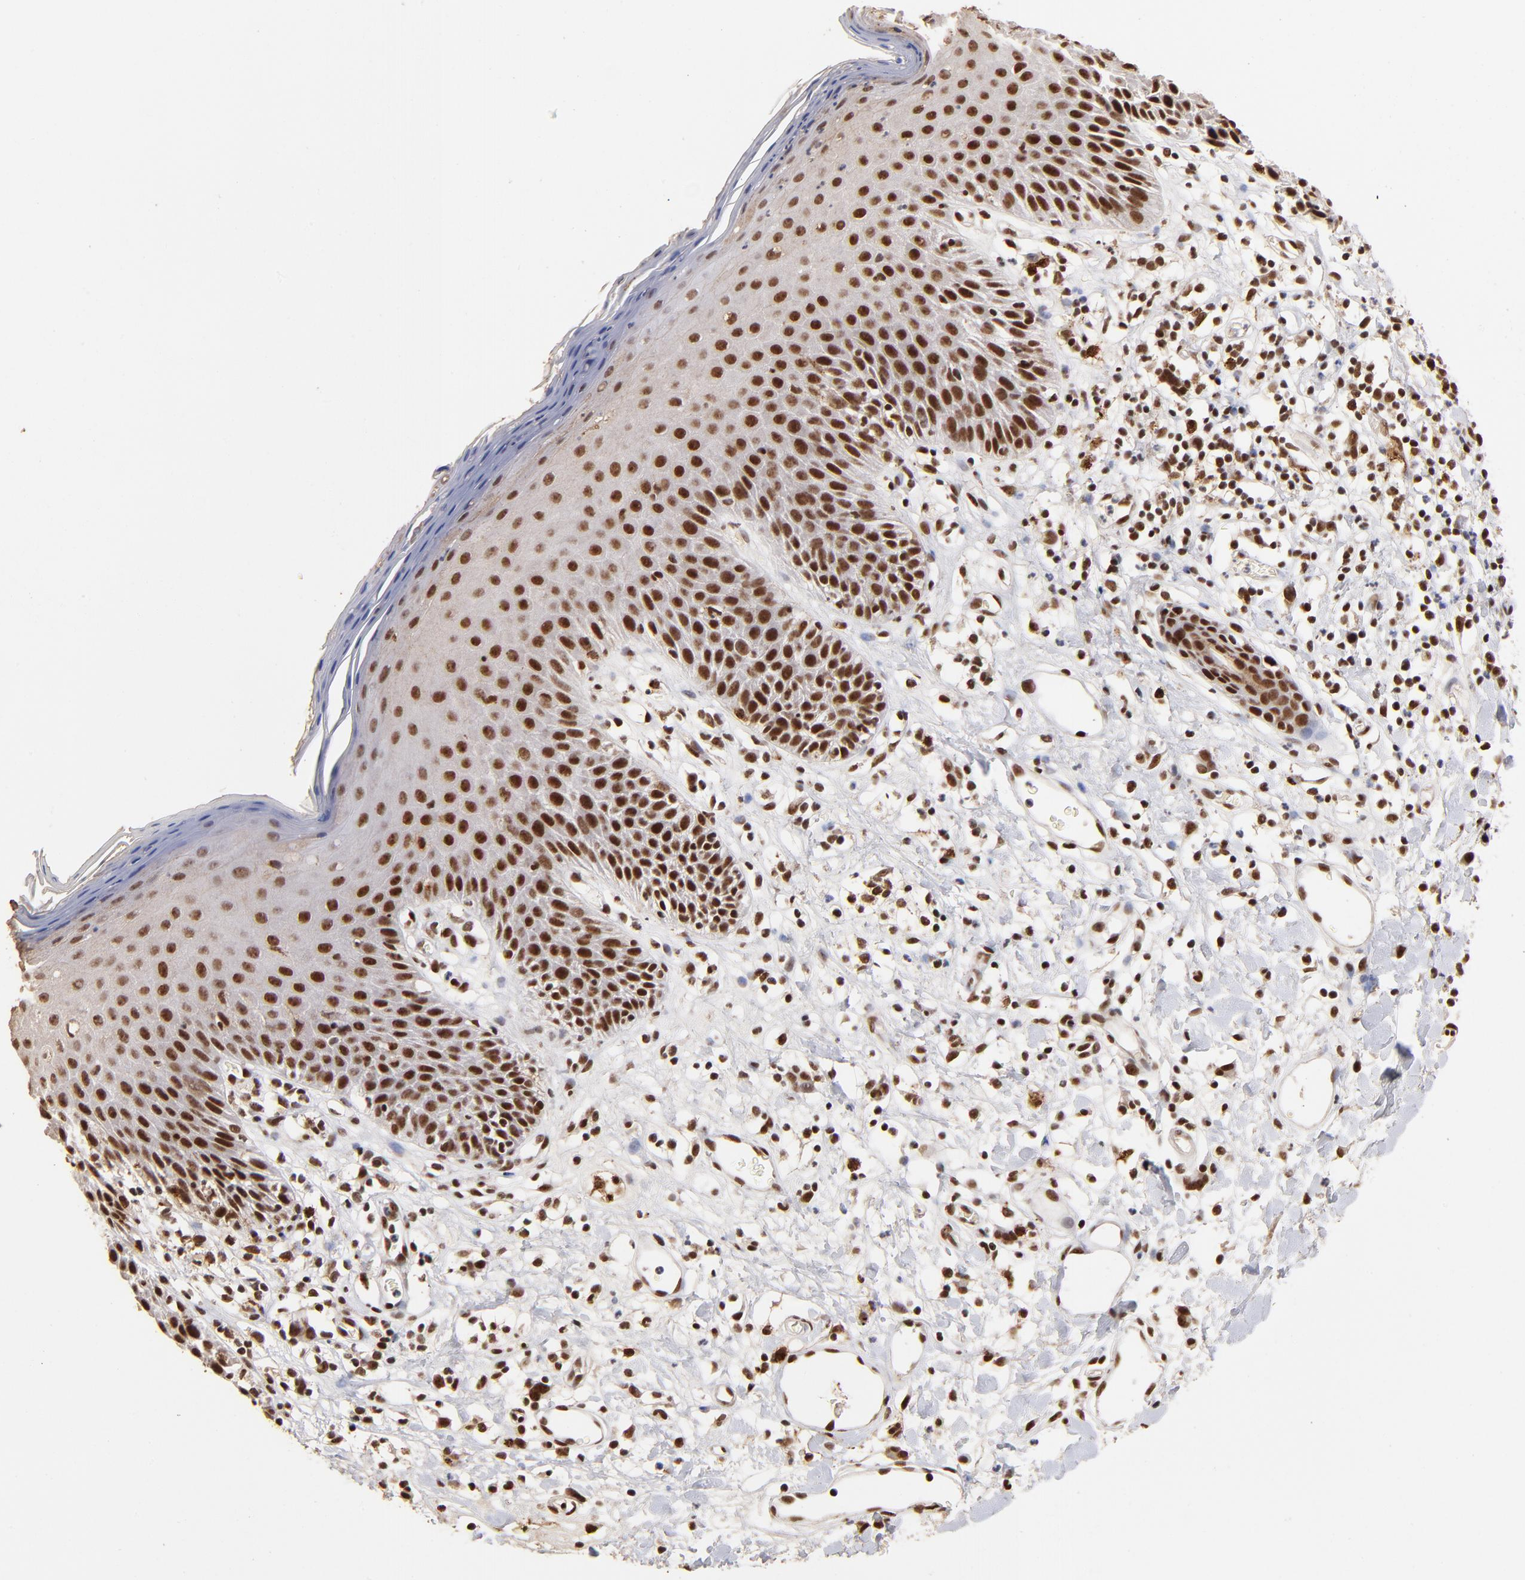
{"staining": {"intensity": "strong", "quantity": ">75%", "location": "nuclear"}, "tissue": "skin", "cell_type": "Epidermal cells", "image_type": "normal", "snomed": [{"axis": "morphology", "description": "Normal tissue, NOS"}, {"axis": "topography", "description": "Vulva"}, {"axis": "topography", "description": "Peripheral nerve tissue"}], "caption": "Epidermal cells reveal high levels of strong nuclear staining in about >75% of cells in unremarkable skin. (Stains: DAB in brown, nuclei in blue, Microscopy: brightfield microscopy at high magnification).", "gene": "ZNF146", "patient": {"sex": "female", "age": 68}}